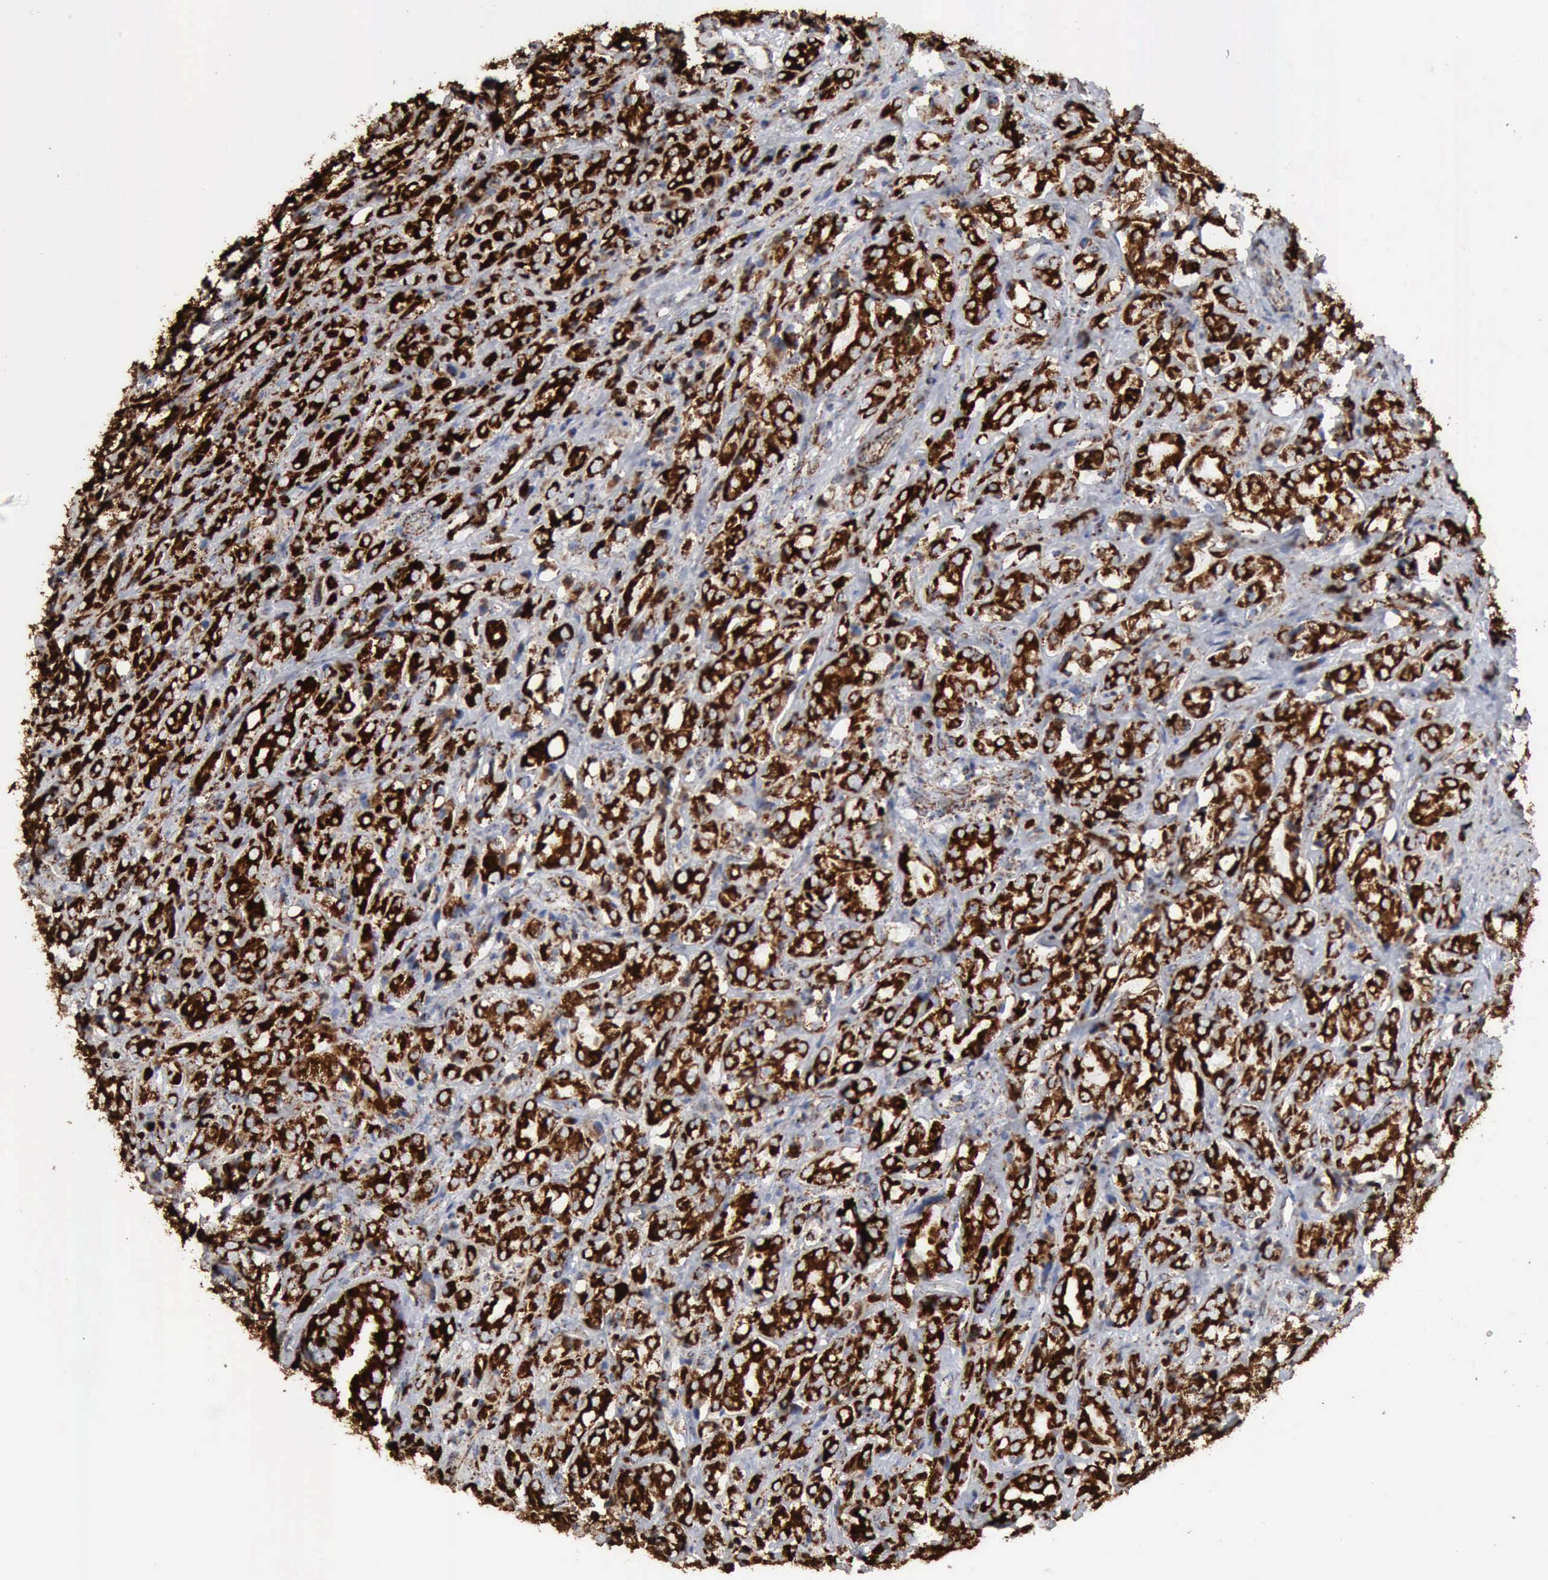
{"staining": {"intensity": "strong", "quantity": ">75%", "location": "cytoplasmic/membranous"}, "tissue": "prostate cancer", "cell_type": "Tumor cells", "image_type": "cancer", "snomed": [{"axis": "morphology", "description": "Adenocarcinoma, High grade"}, {"axis": "topography", "description": "Prostate"}], "caption": "Immunohistochemical staining of prostate cancer (high-grade adenocarcinoma) displays high levels of strong cytoplasmic/membranous protein staining in approximately >75% of tumor cells.", "gene": "ACO2", "patient": {"sex": "male", "age": 68}}